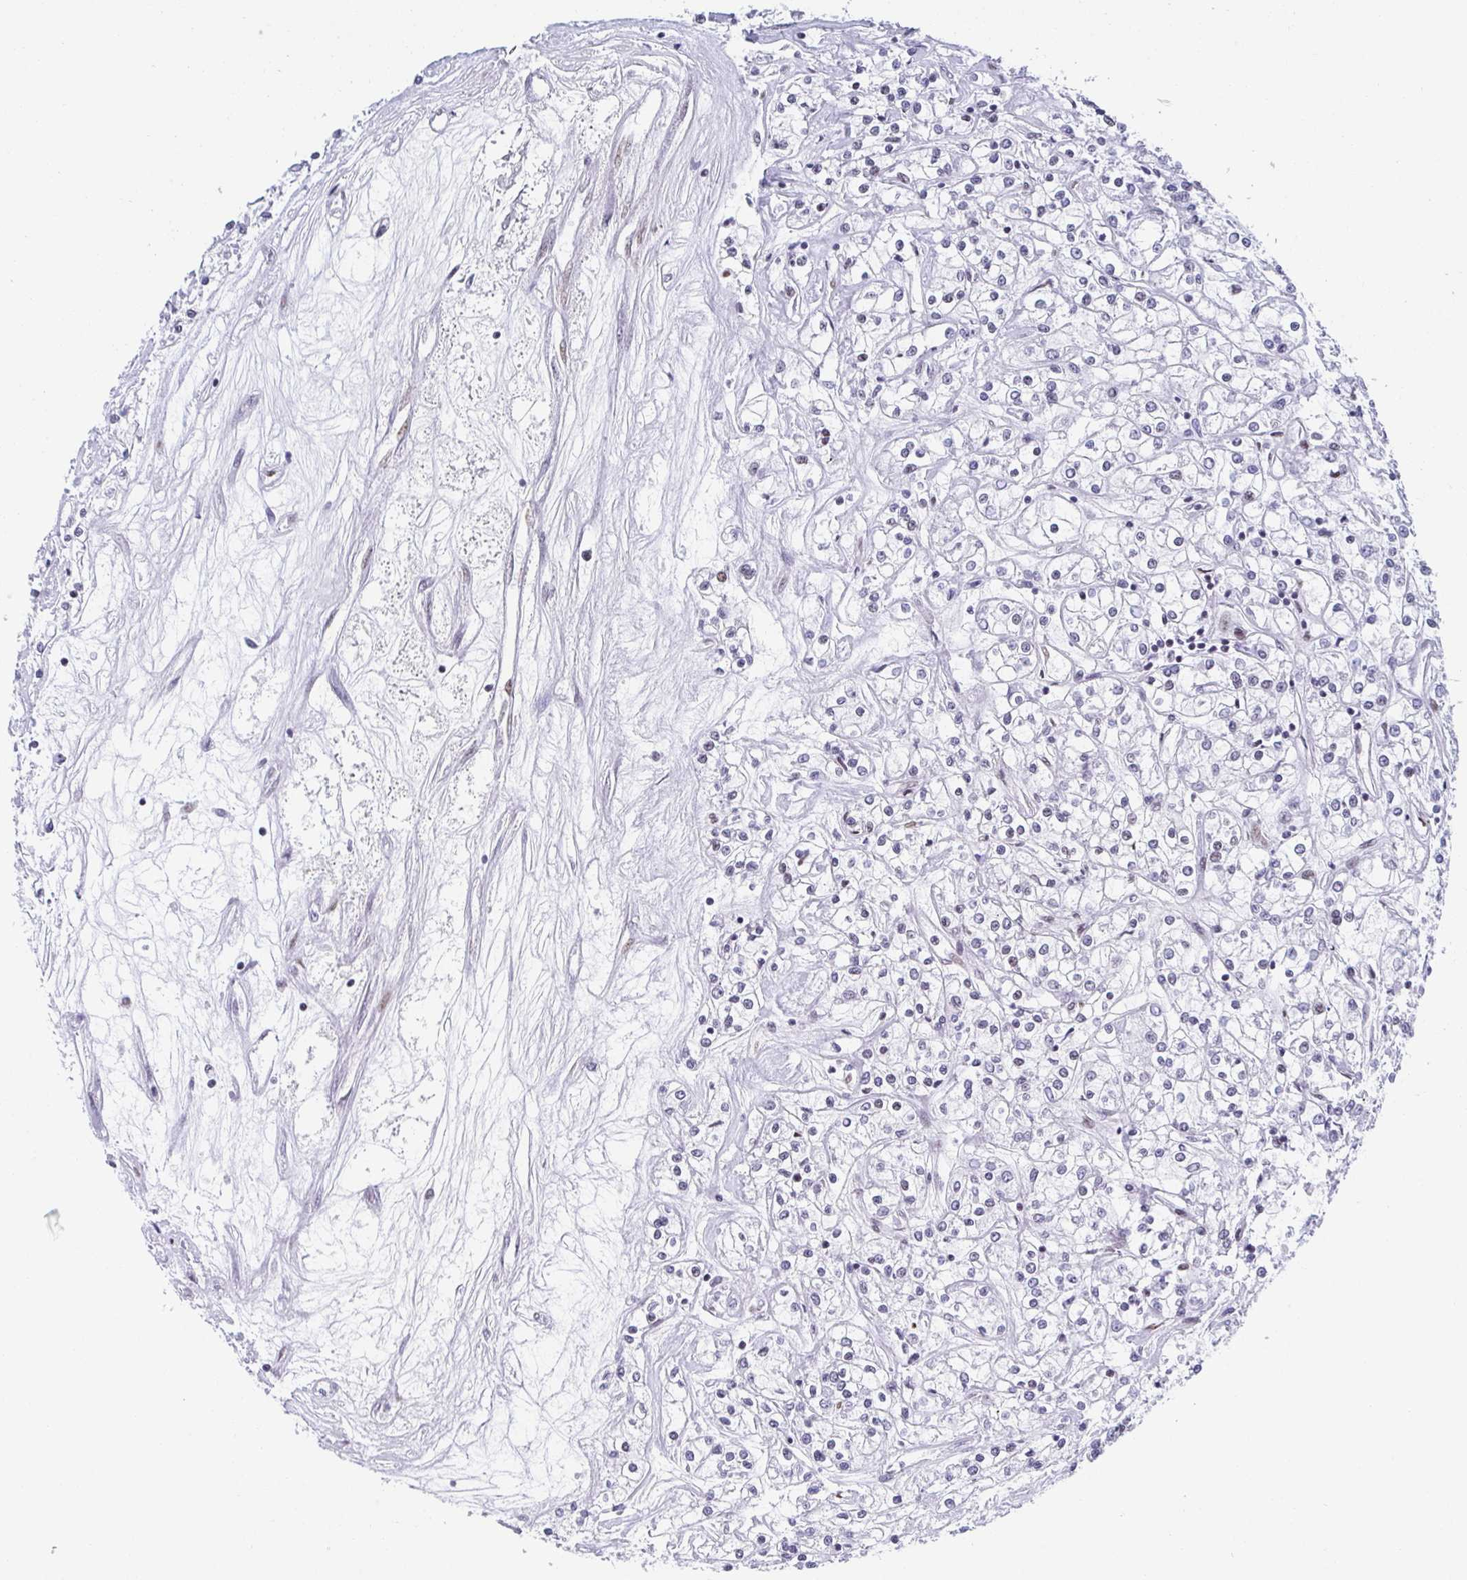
{"staining": {"intensity": "negative", "quantity": "none", "location": "none"}, "tissue": "renal cancer", "cell_type": "Tumor cells", "image_type": "cancer", "snomed": [{"axis": "morphology", "description": "Adenocarcinoma, NOS"}, {"axis": "topography", "description": "Kidney"}], "caption": "A high-resolution histopathology image shows immunohistochemistry staining of renal adenocarcinoma, which shows no significant positivity in tumor cells. (IHC, brightfield microscopy, high magnification).", "gene": "SLC7A10", "patient": {"sex": "female", "age": 59}}